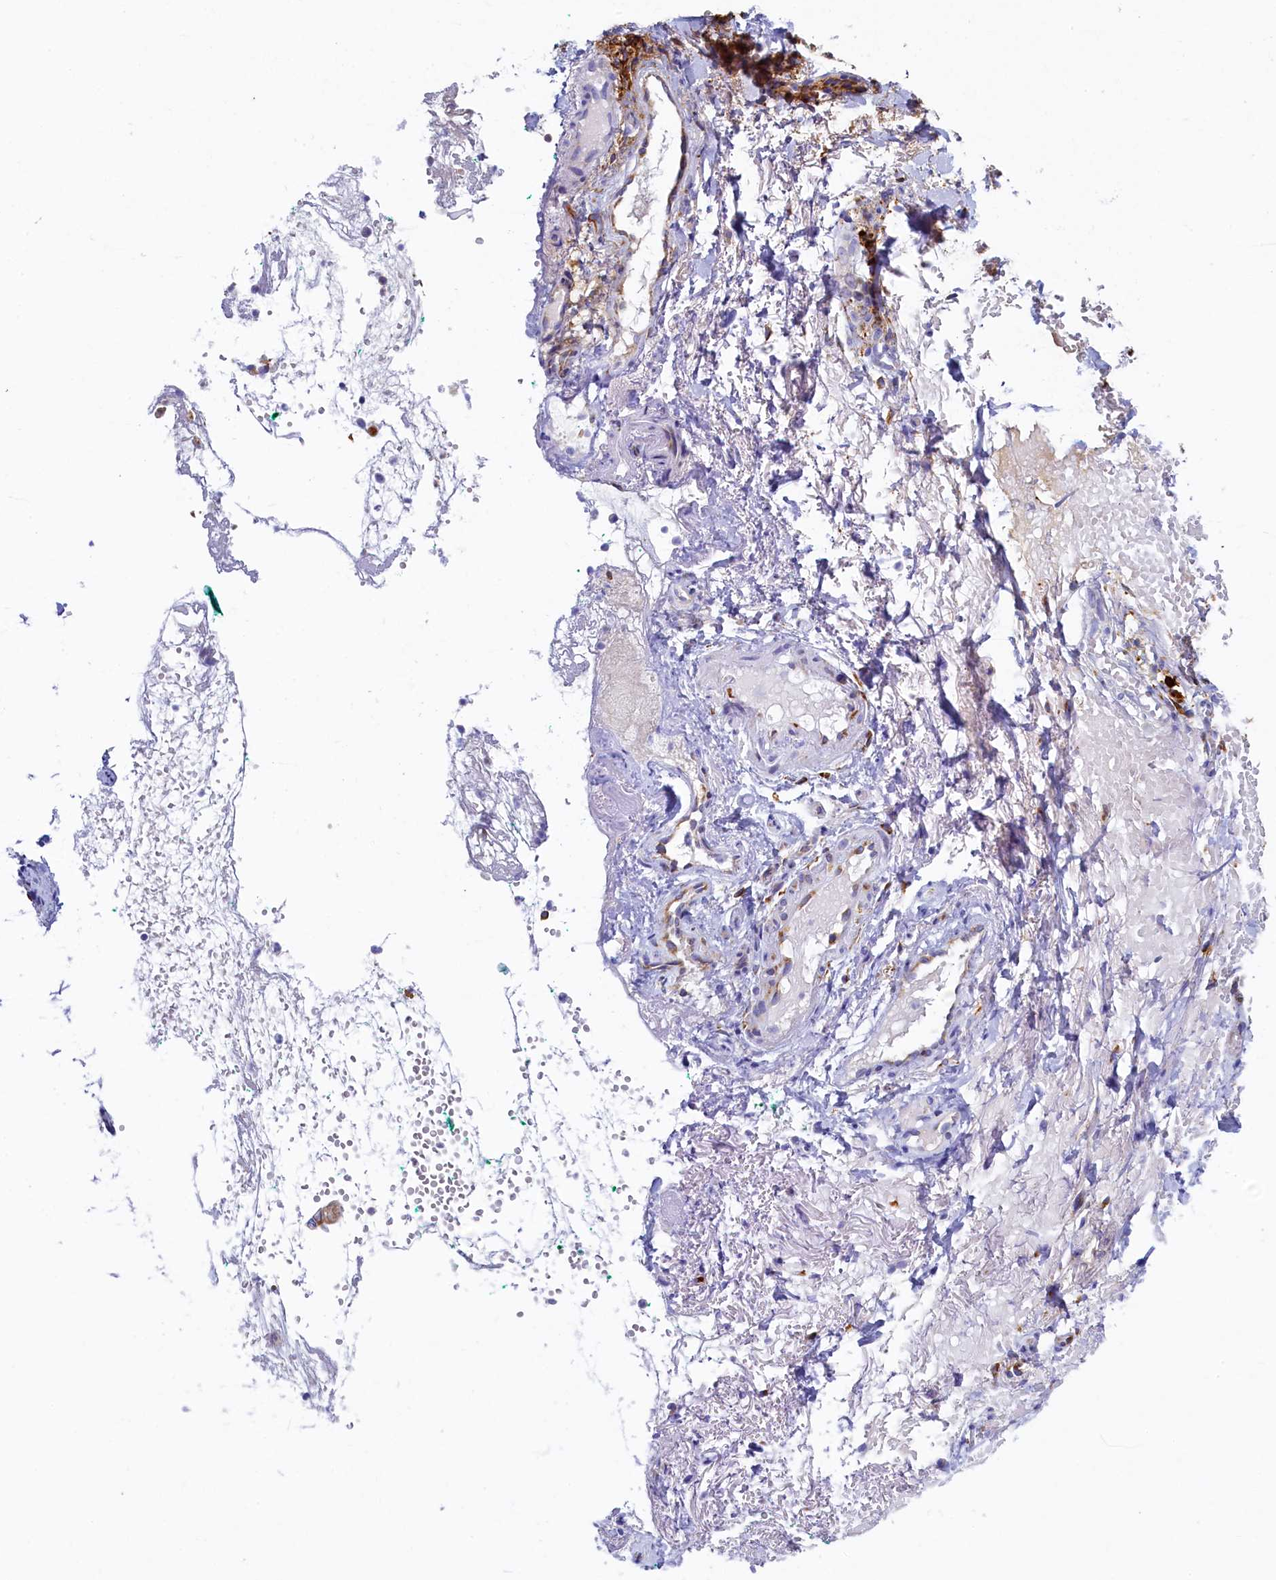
{"staining": {"intensity": "negative", "quantity": "none", "location": "none"}, "tissue": "adipose tissue", "cell_type": "Adipocytes", "image_type": "normal", "snomed": [{"axis": "morphology", "description": "Normal tissue, NOS"}, {"axis": "morphology", "description": "Basal cell carcinoma"}, {"axis": "topography", "description": "Cartilage tissue"}, {"axis": "topography", "description": "Nasopharynx"}, {"axis": "topography", "description": "Oral tissue"}], "caption": "Unremarkable adipose tissue was stained to show a protein in brown. There is no significant positivity in adipocytes.", "gene": "TMEM18", "patient": {"sex": "female", "age": 77}}